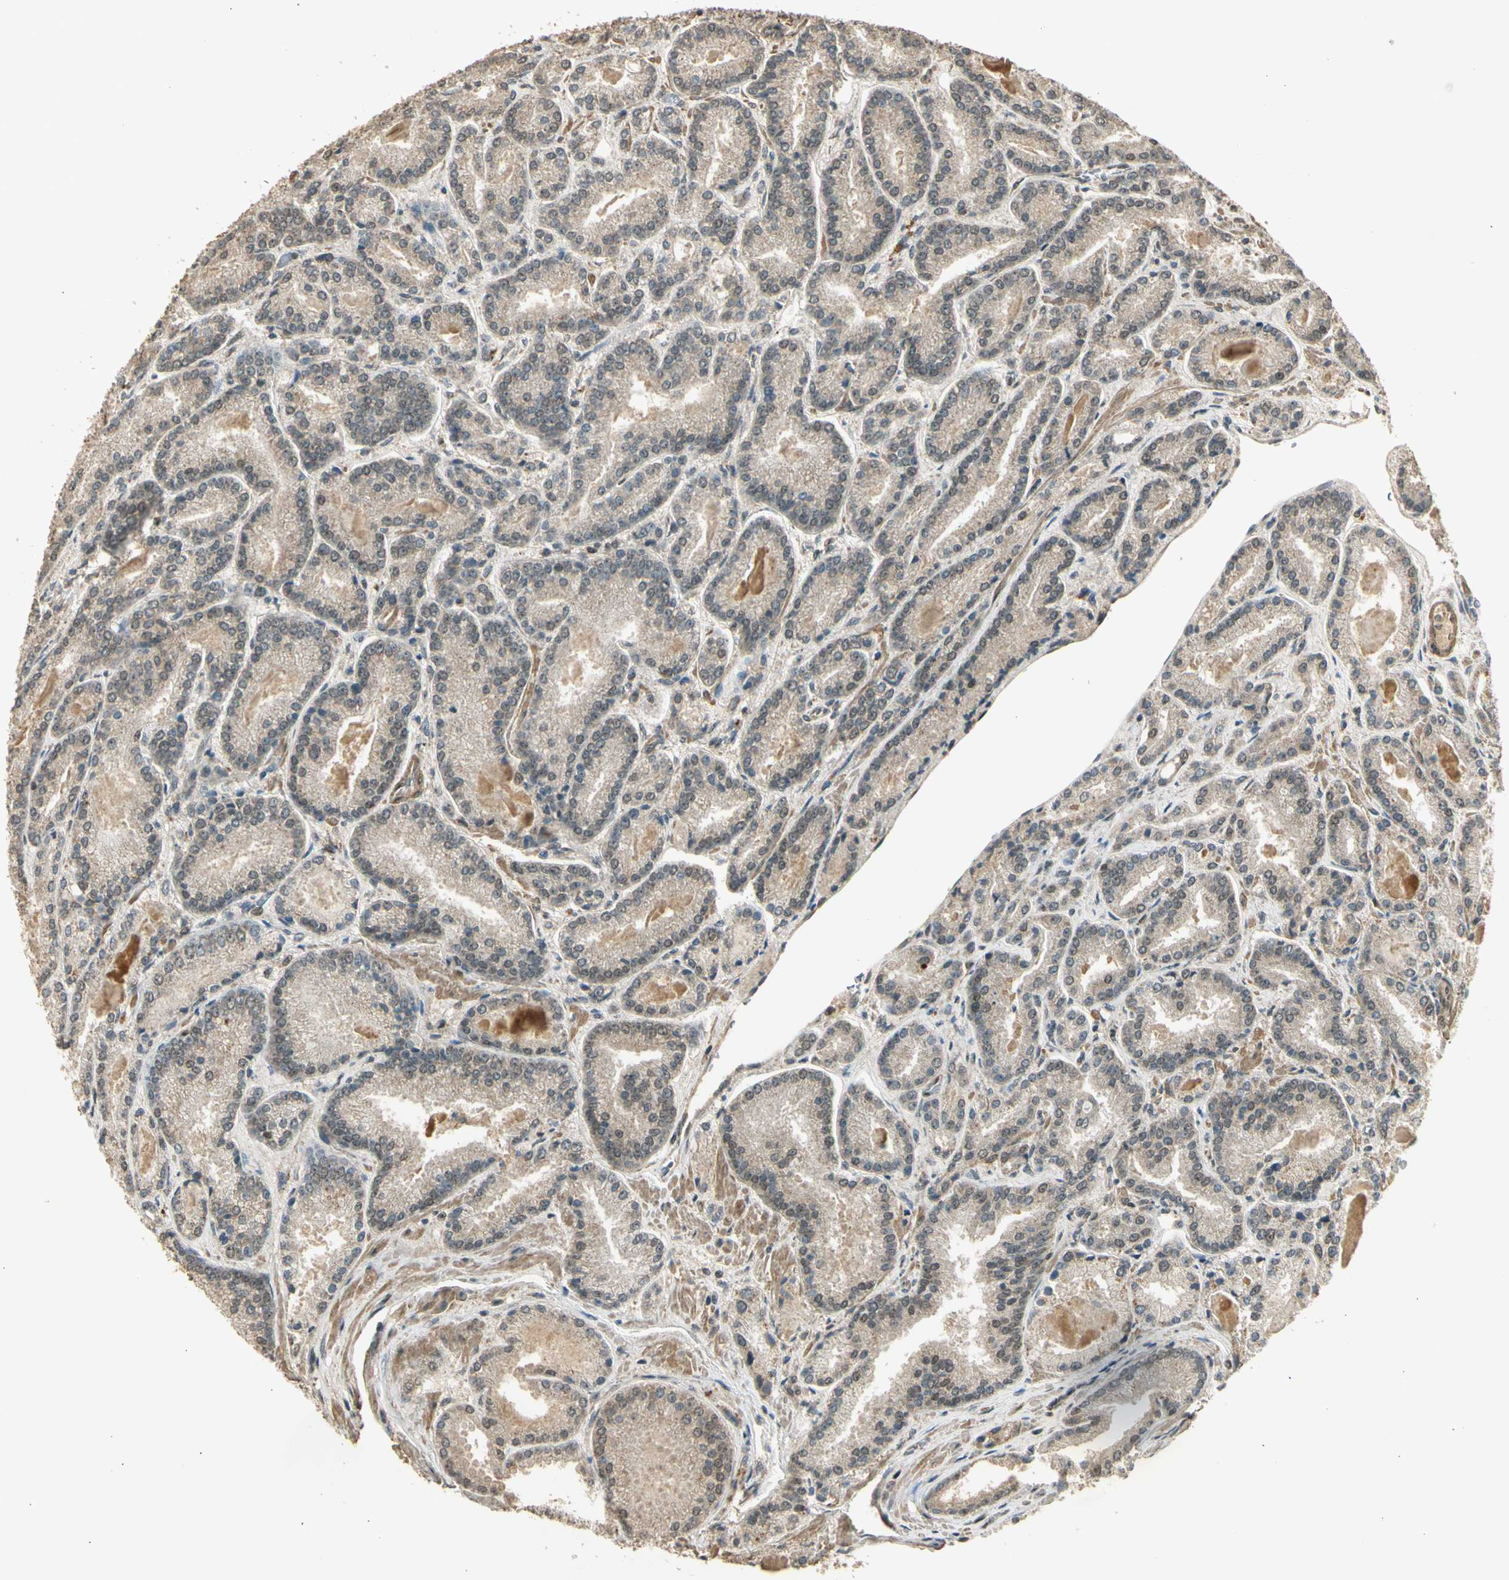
{"staining": {"intensity": "moderate", "quantity": ">75%", "location": "cytoplasmic/membranous,nuclear"}, "tissue": "prostate cancer", "cell_type": "Tumor cells", "image_type": "cancer", "snomed": [{"axis": "morphology", "description": "Adenocarcinoma, Low grade"}, {"axis": "topography", "description": "Prostate"}], "caption": "Adenocarcinoma (low-grade) (prostate) stained with a protein marker displays moderate staining in tumor cells.", "gene": "GMEB2", "patient": {"sex": "male", "age": 59}}